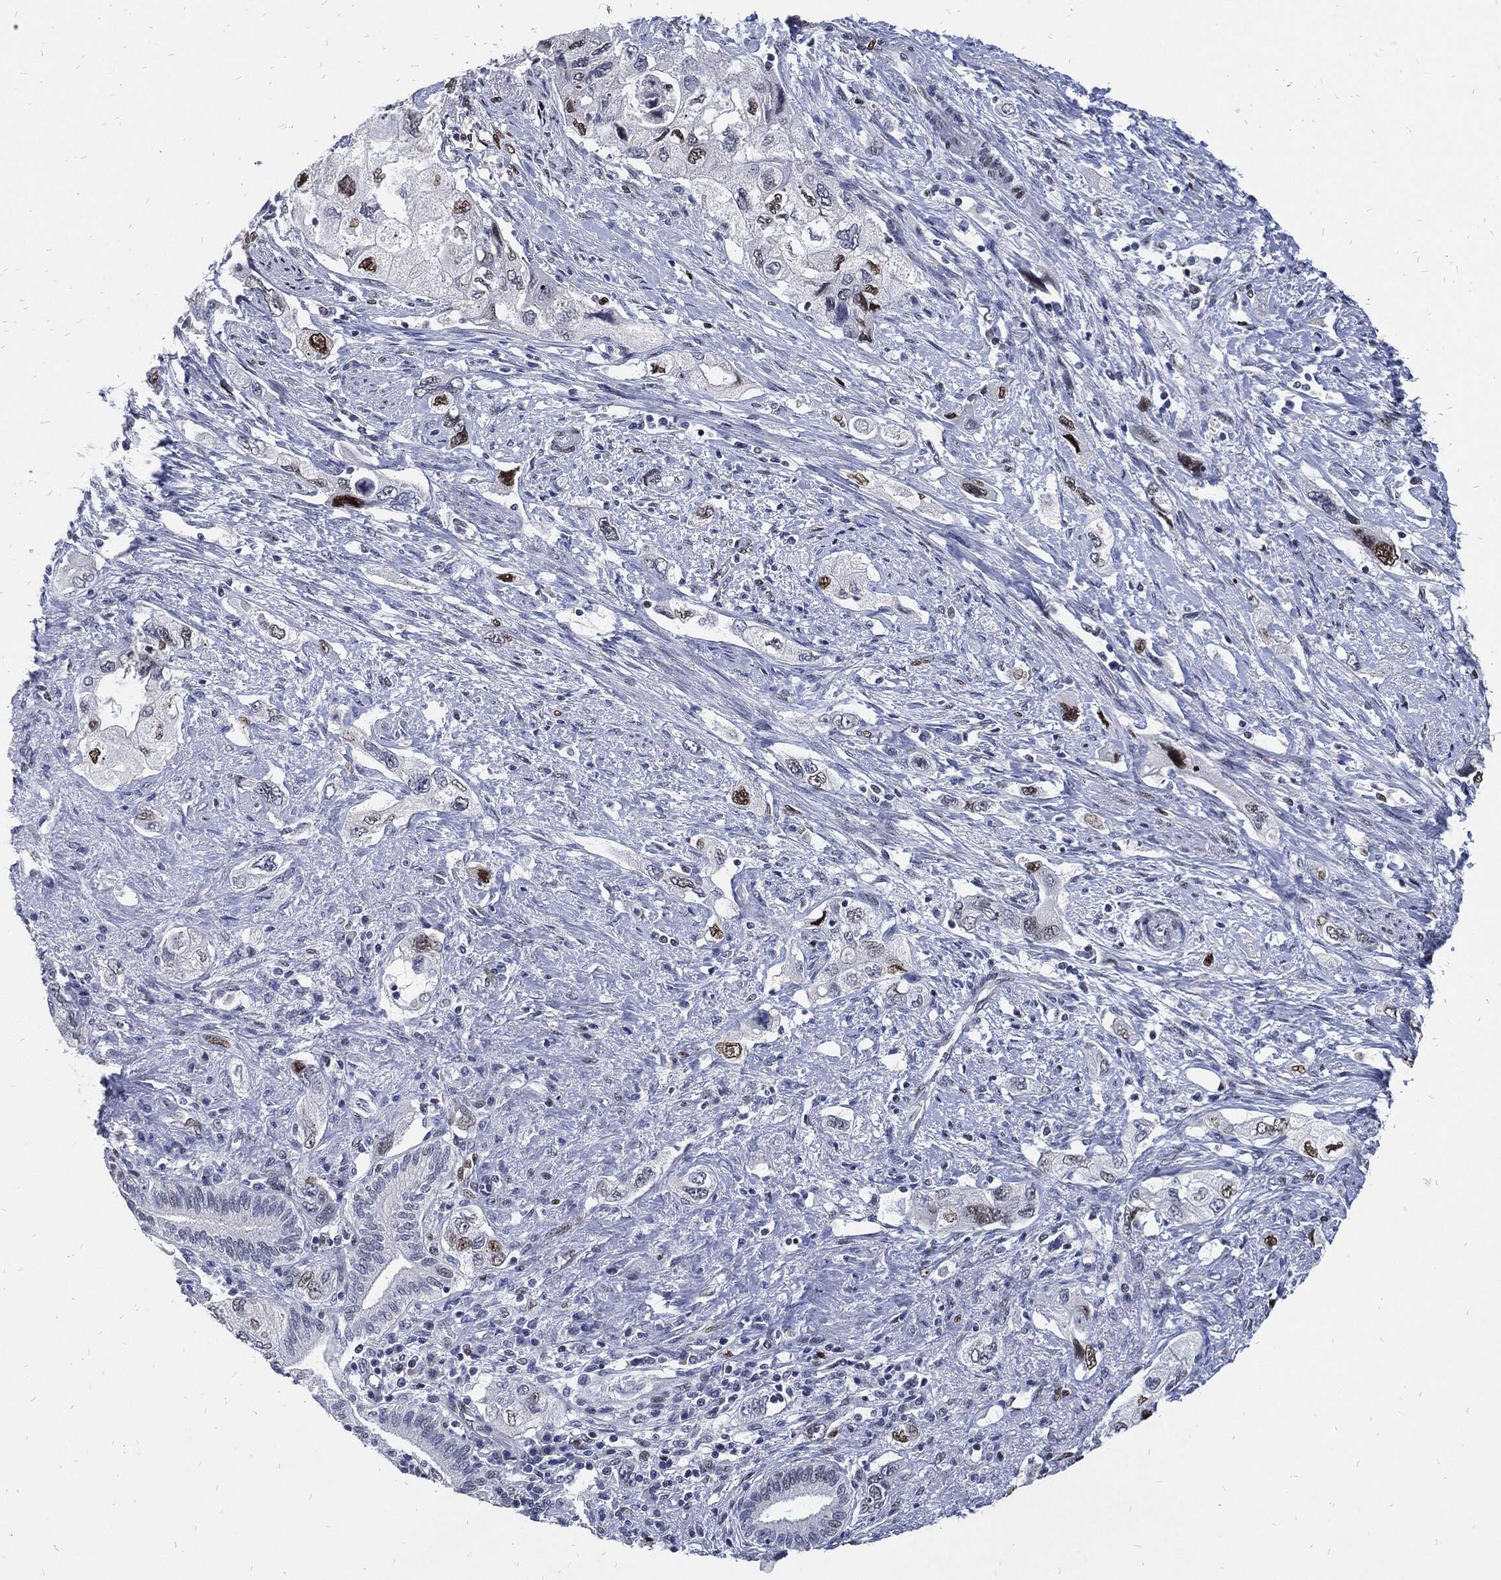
{"staining": {"intensity": "moderate", "quantity": "<25%", "location": "nuclear"}, "tissue": "pancreatic cancer", "cell_type": "Tumor cells", "image_type": "cancer", "snomed": [{"axis": "morphology", "description": "Adenocarcinoma, NOS"}, {"axis": "topography", "description": "Pancreas"}], "caption": "Human pancreatic adenocarcinoma stained with a protein marker demonstrates moderate staining in tumor cells.", "gene": "JUN", "patient": {"sex": "female", "age": 73}}